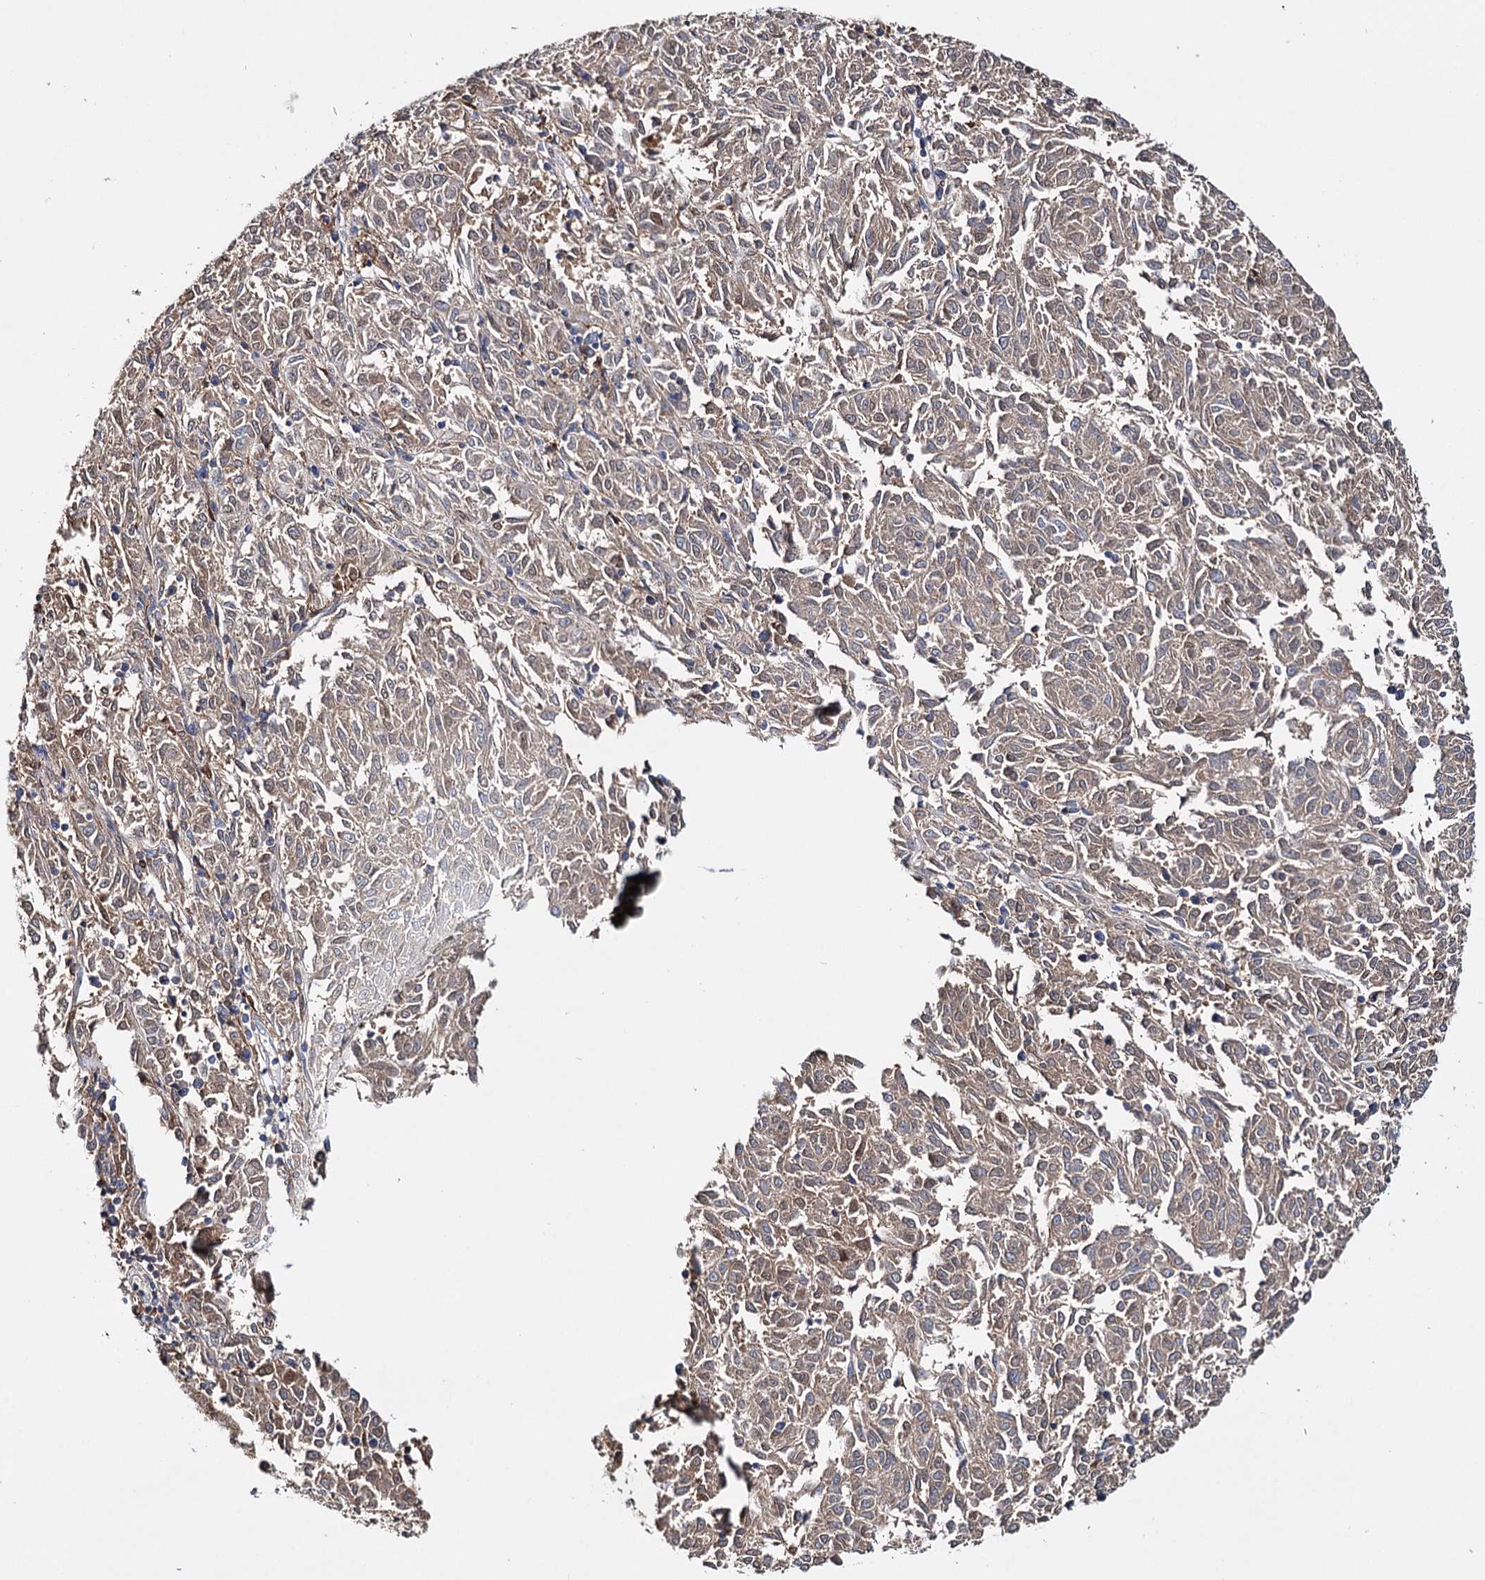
{"staining": {"intensity": "weak", "quantity": ">75%", "location": "cytoplasmic/membranous"}, "tissue": "melanoma", "cell_type": "Tumor cells", "image_type": "cancer", "snomed": [{"axis": "morphology", "description": "Malignant melanoma, NOS"}, {"axis": "topography", "description": "Skin"}], "caption": "A high-resolution micrograph shows IHC staining of melanoma, which shows weak cytoplasmic/membranous expression in approximately >75% of tumor cells. The staining was performed using DAB (3,3'-diaminobenzidine) to visualize the protein expression in brown, while the nuclei were stained in blue with hematoxylin (Magnification: 20x).", "gene": "CFAP46", "patient": {"sex": "female", "age": 72}}